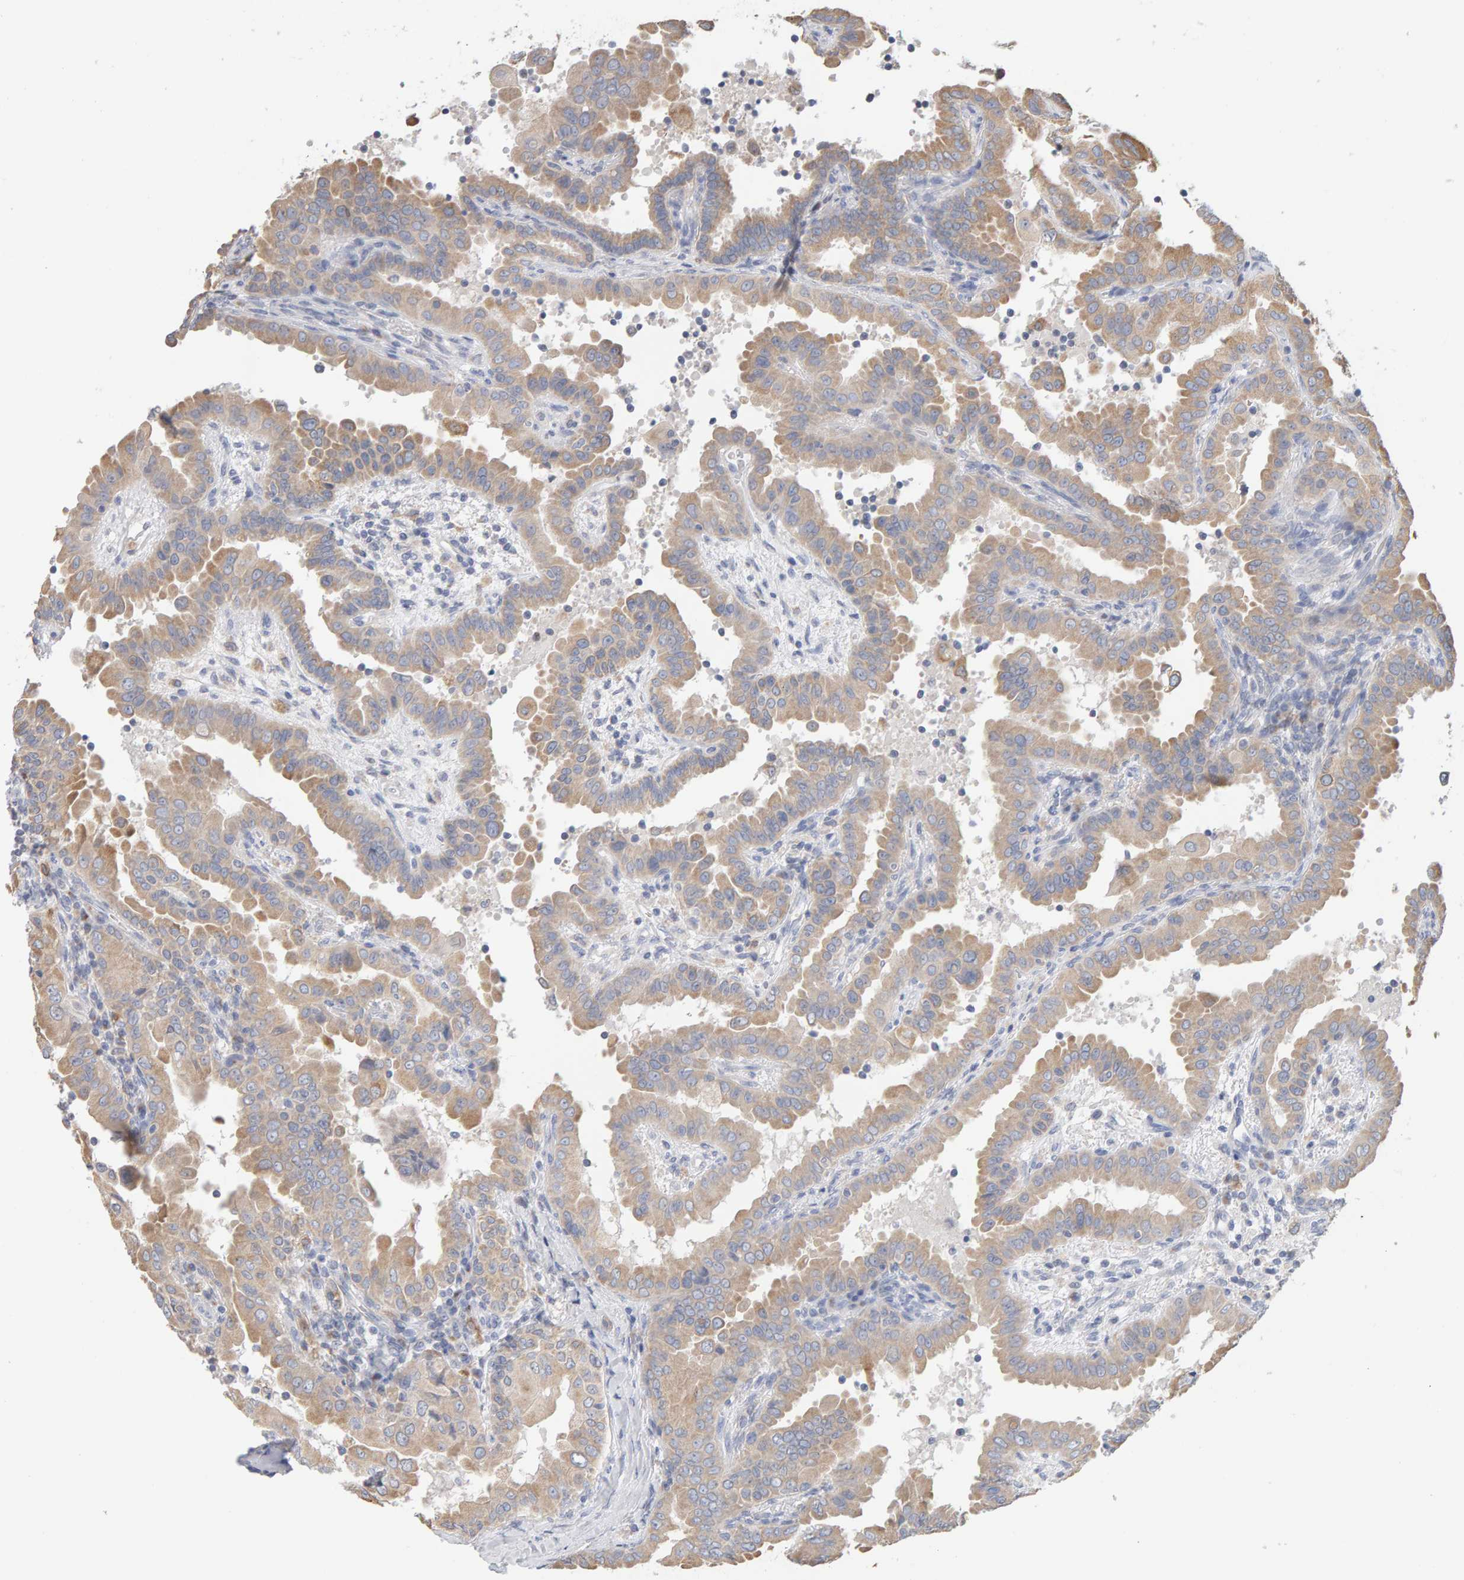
{"staining": {"intensity": "moderate", "quantity": ">75%", "location": "cytoplasmic/membranous"}, "tissue": "thyroid cancer", "cell_type": "Tumor cells", "image_type": "cancer", "snomed": [{"axis": "morphology", "description": "Papillary adenocarcinoma, NOS"}, {"axis": "topography", "description": "Thyroid gland"}], "caption": "Thyroid cancer stained for a protein (brown) demonstrates moderate cytoplasmic/membranous positive positivity in approximately >75% of tumor cells.", "gene": "SGPL1", "patient": {"sex": "male", "age": 33}}